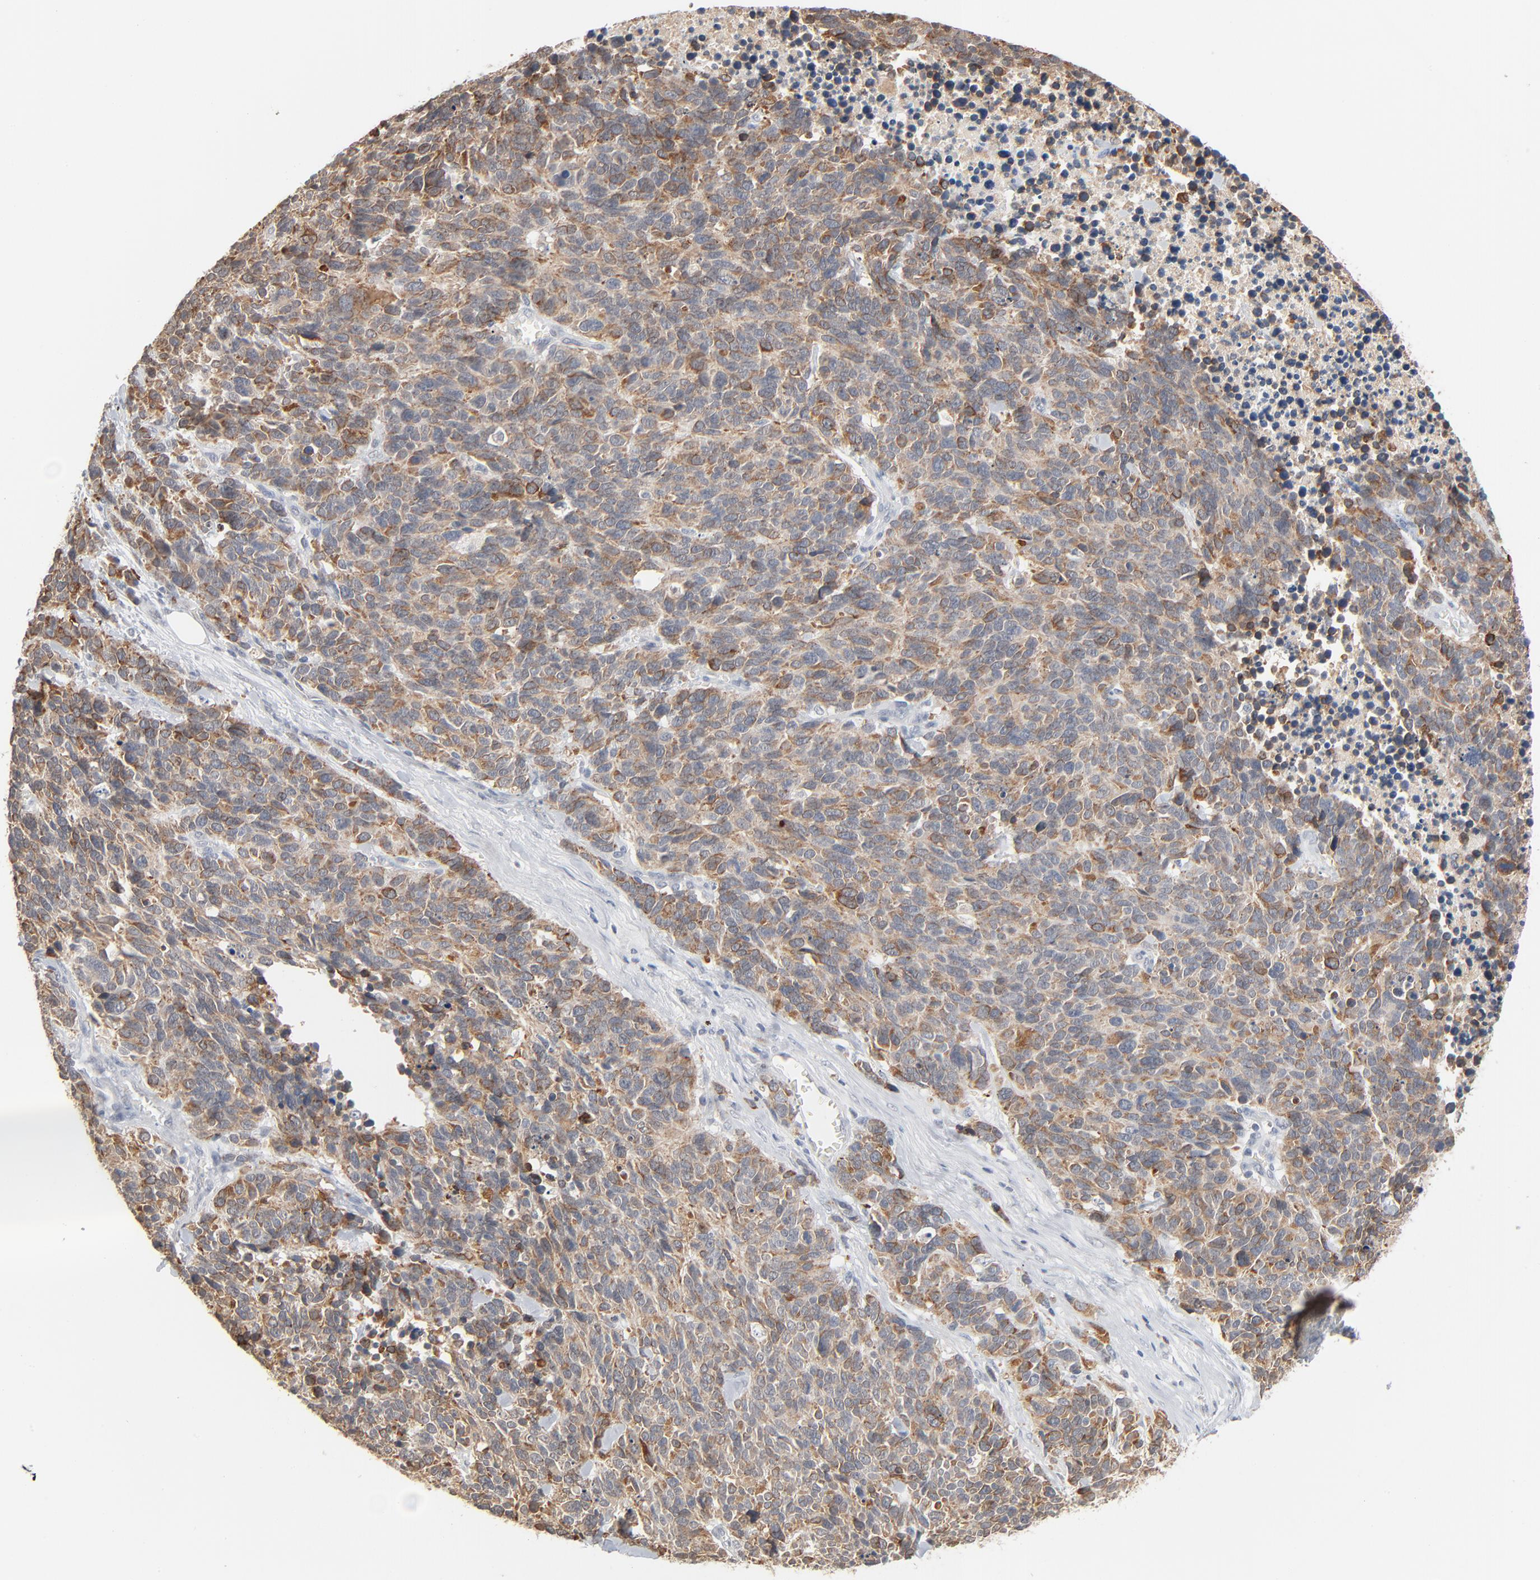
{"staining": {"intensity": "moderate", "quantity": ">75%", "location": "cytoplasmic/membranous"}, "tissue": "lung cancer", "cell_type": "Tumor cells", "image_type": "cancer", "snomed": [{"axis": "morphology", "description": "Neoplasm, malignant, NOS"}, {"axis": "topography", "description": "Lung"}], "caption": "This photomicrograph shows lung neoplasm (malignant) stained with IHC to label a protein in brown. The cytoplasmic/membranous of tumor cells show moderate positivity for the protein. Nuclei are counter-stained blue.", "gene": "ITPR3", "patient": {"sex": "female", "age": 58}}